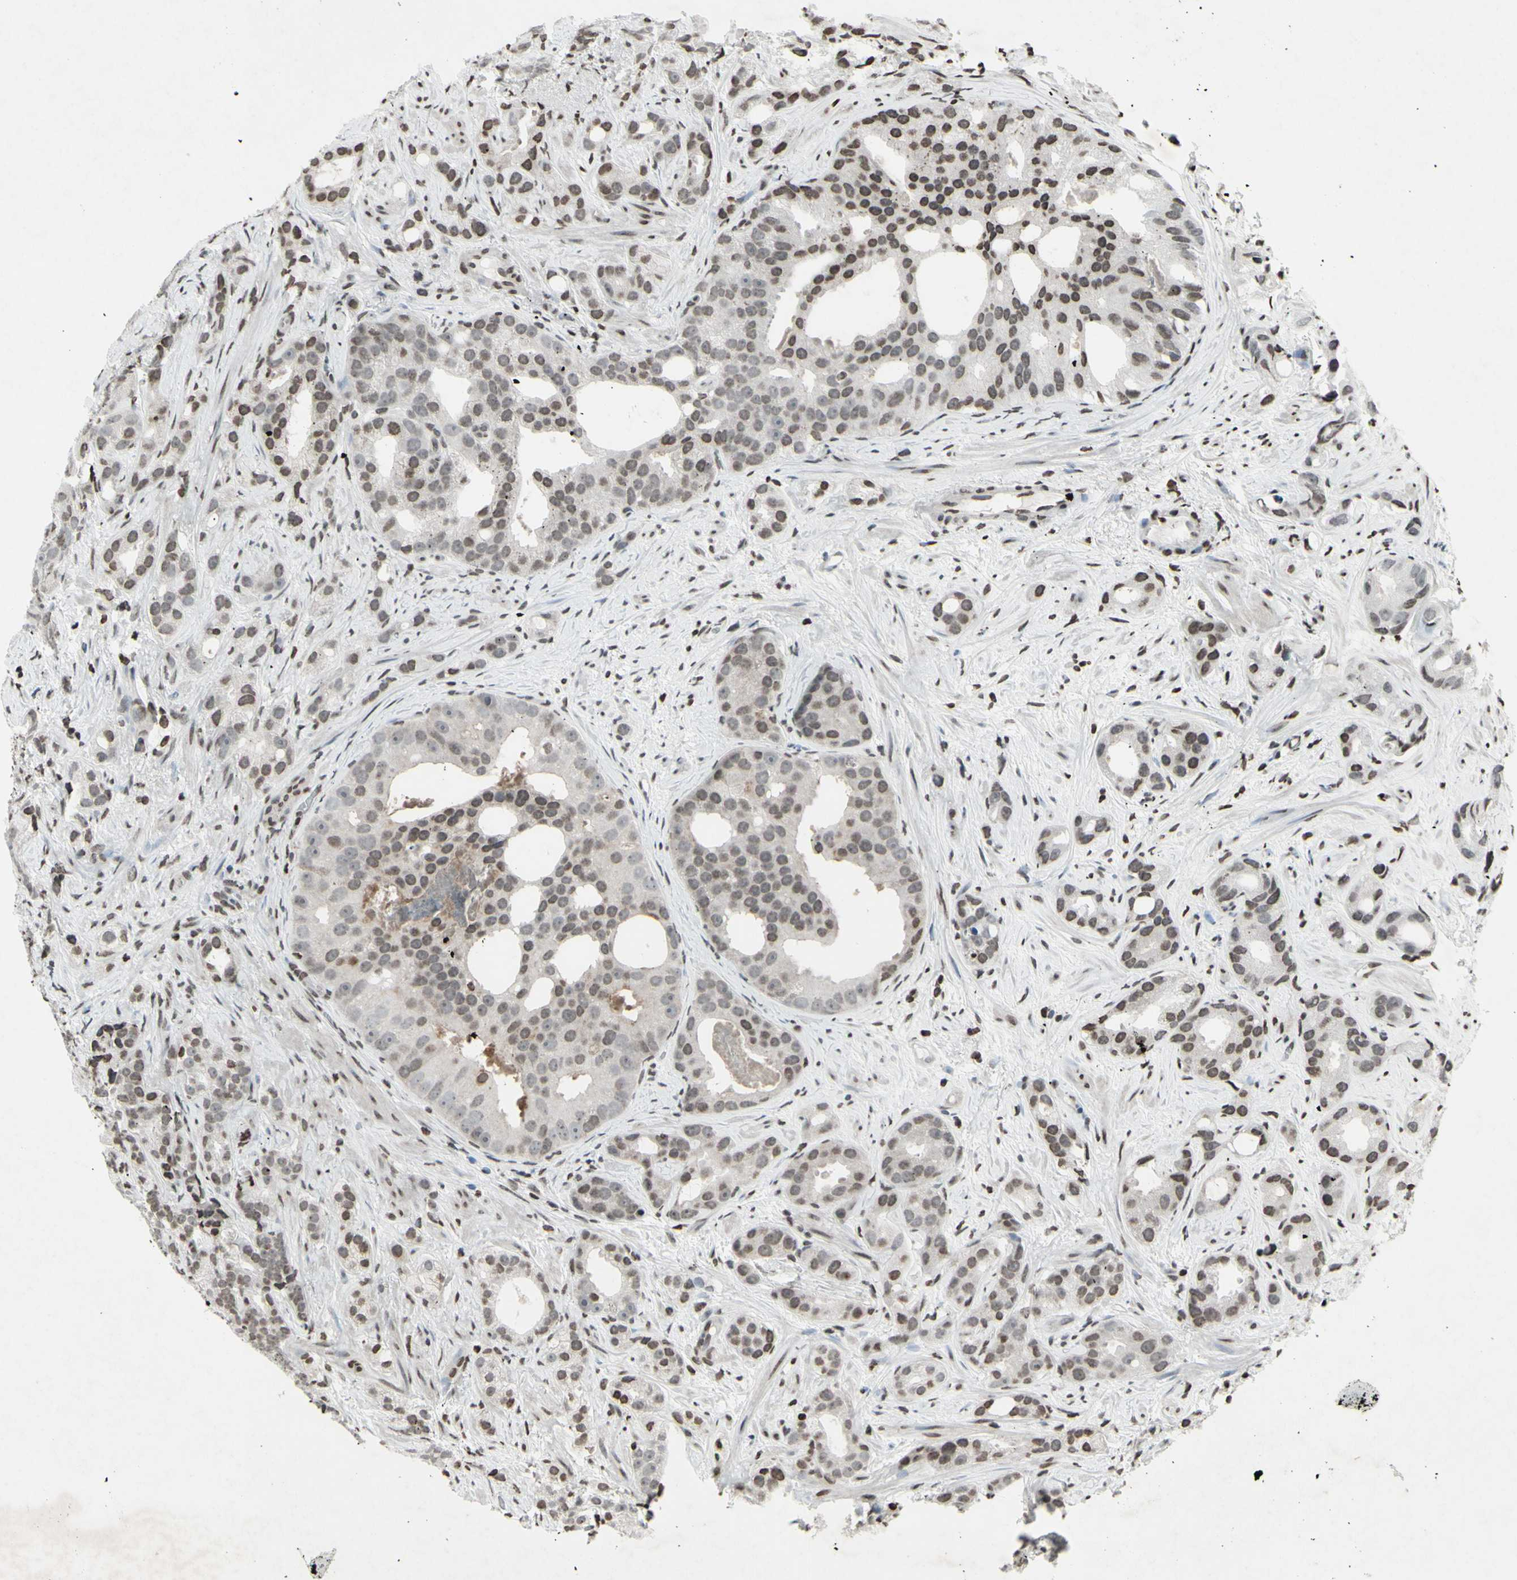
{"staining": {"intensity": "weak", "quantity": "25%-75%", "location": "nuclear"}, "tissue": "prostate cancer", "cell_type": "Tumor cells", "image_type": "cancer", "snomed": [{"axis": "morphology", "description": "Adenocarcinoma, Low grade"}, {"axis": "topography", "description": "Prostate"}], "caption": "Immunohistochemistry photomicrograph of adenocarcinoma (low-grade) (prostate) stained for a protein (brown), which reveals low levels of weak nuclear staining in approximately 25%-75% of tumor cells.", "gene": "CD79B", "patient": {"sex": "male", "age": 89}}